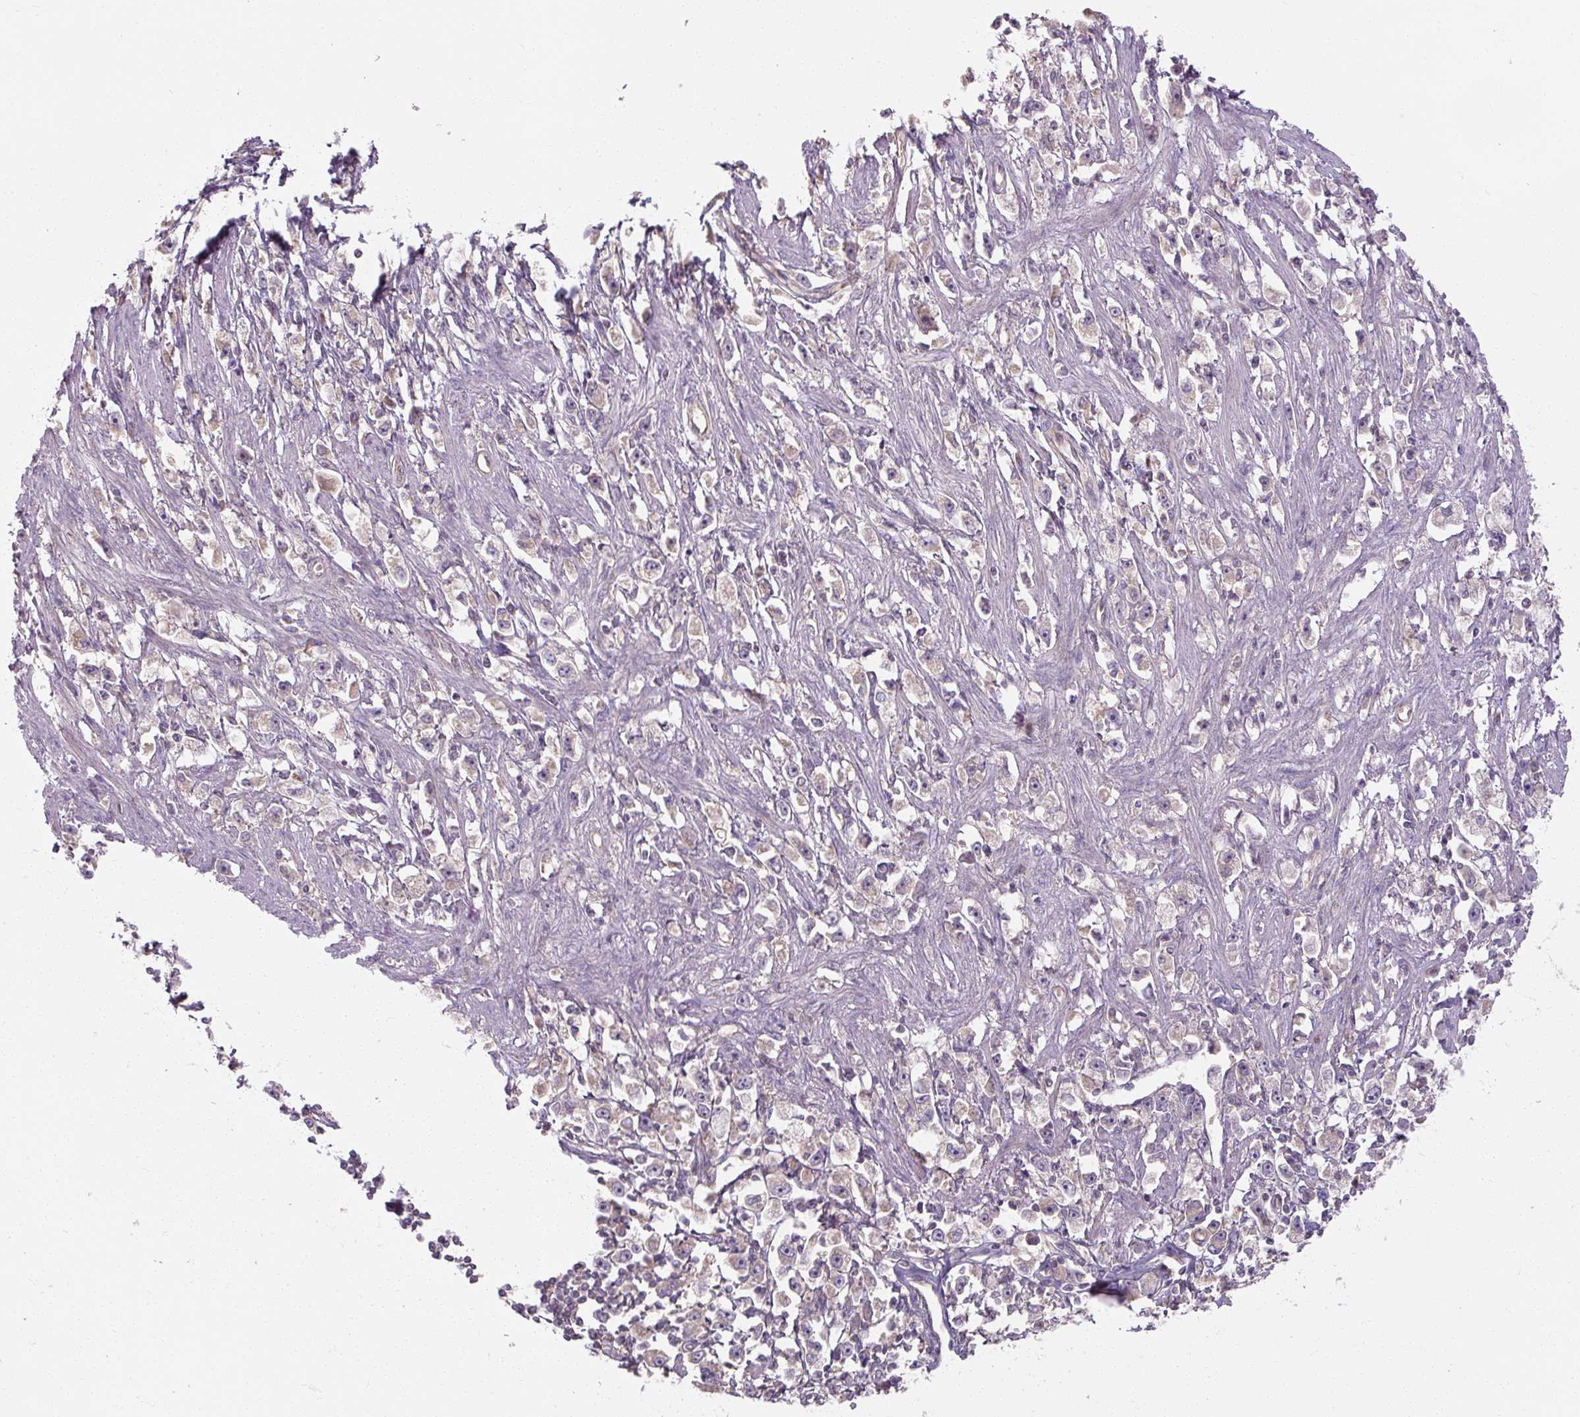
{"staining": {"intensity": "negative", "quantity": "none", "location": "none"}, "tissue": "stomach cancer", "cell_type": "Tumor cells", "image_type": "cancer", "snomed": [{"axis": "morphology", "description": "Adenocarcinoma, NOS"}, {"axis": "topography", "description": "Stomach"}], "caption": "High magnification brightfield microscopy of adenocarcinoma (stomach) stained with DAB (3,3'-diaminobenzidine) (brown) and counterstained with hematoxylin (blue): tumor cells show no significant staining.", "gene": "RB1CC1", "patient": {"sex": "female", "age": 59}}